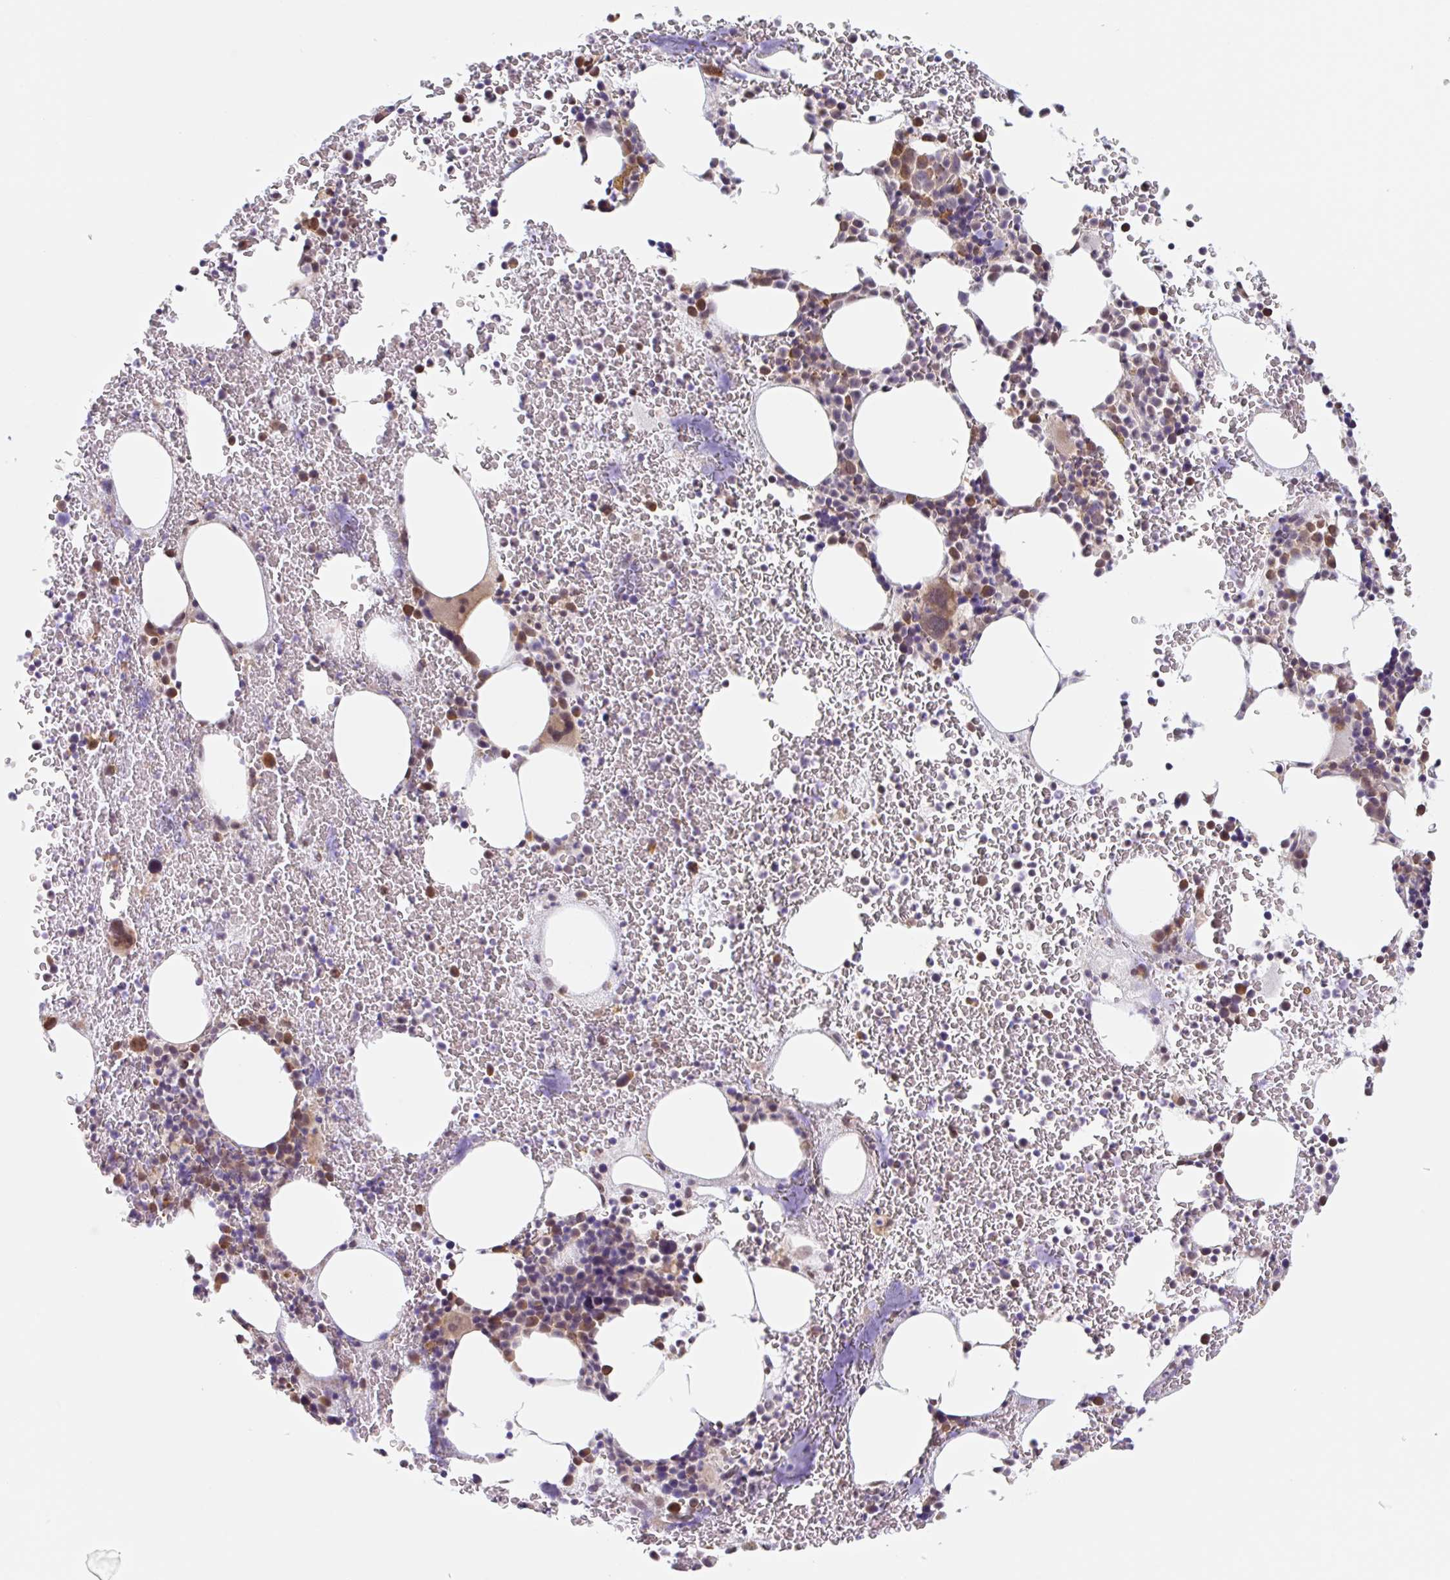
{"staining": {"intensity": "moderate", "quantity": "25%-75%", "location": "cytoplasmic/membranous"}, "tissue": "bone marrow", "cell_type": "Hematopoietic cells", "image_type": "normal", "snomed": [{"axis": "morphology", "description": "Normal tissue, NOS"}, {"axis": "topography", "description": "Bone marrow"}], "caption": "An immunohistochemistry image of benign tissue is shown. Protein staining in brown shows moderate cytoplasmic/membranous positivity in bone marrow within hematopoietic cells.", "gene": "TBPL2", "patient": {"sex": "male", "age": 62}}